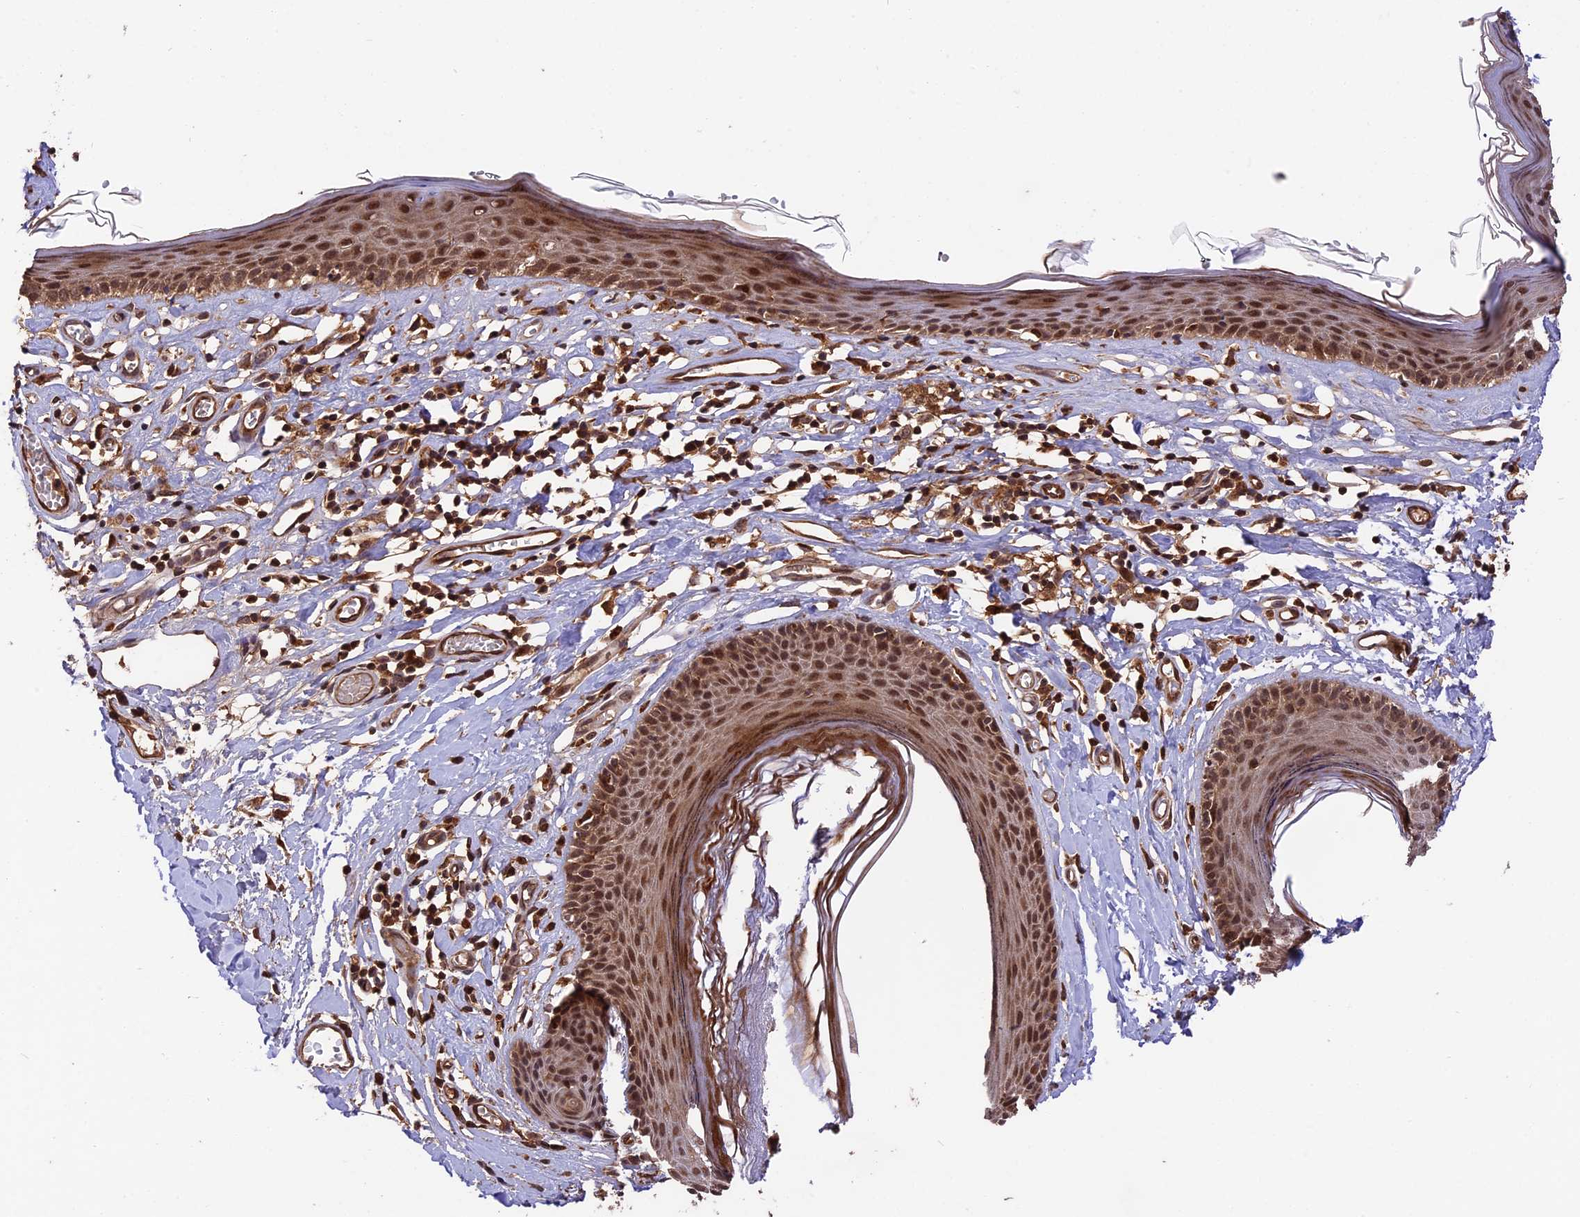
{"staining": {"intensity": "moderate", "quantity": ">75%", "location": "cytoplasmic/membranous,nuclear"}, "tissue": "skin", "cell_type": "Epidermal cells", "image_type": "normal", "snomed": [{"axis": "morphology", "description": "Normal tissue, NOS"}, {"axis": "topography", "description": "Adipose tissue"}, {"axis": "topography", "description": "Vascular tissue"}, {"axis": "topography", "description": "Vulva"}, {"axis": "topography", "description": "Peripheral nerve tissue"}], "caption": "Moderate cytoplasmic/membranous,nuclear expression for a protein is appreciated in about >75% of epidermal cells of normal skin using IHC.", "gene": "ESCO1", "patient": {"sex": "female", "age": 86}}